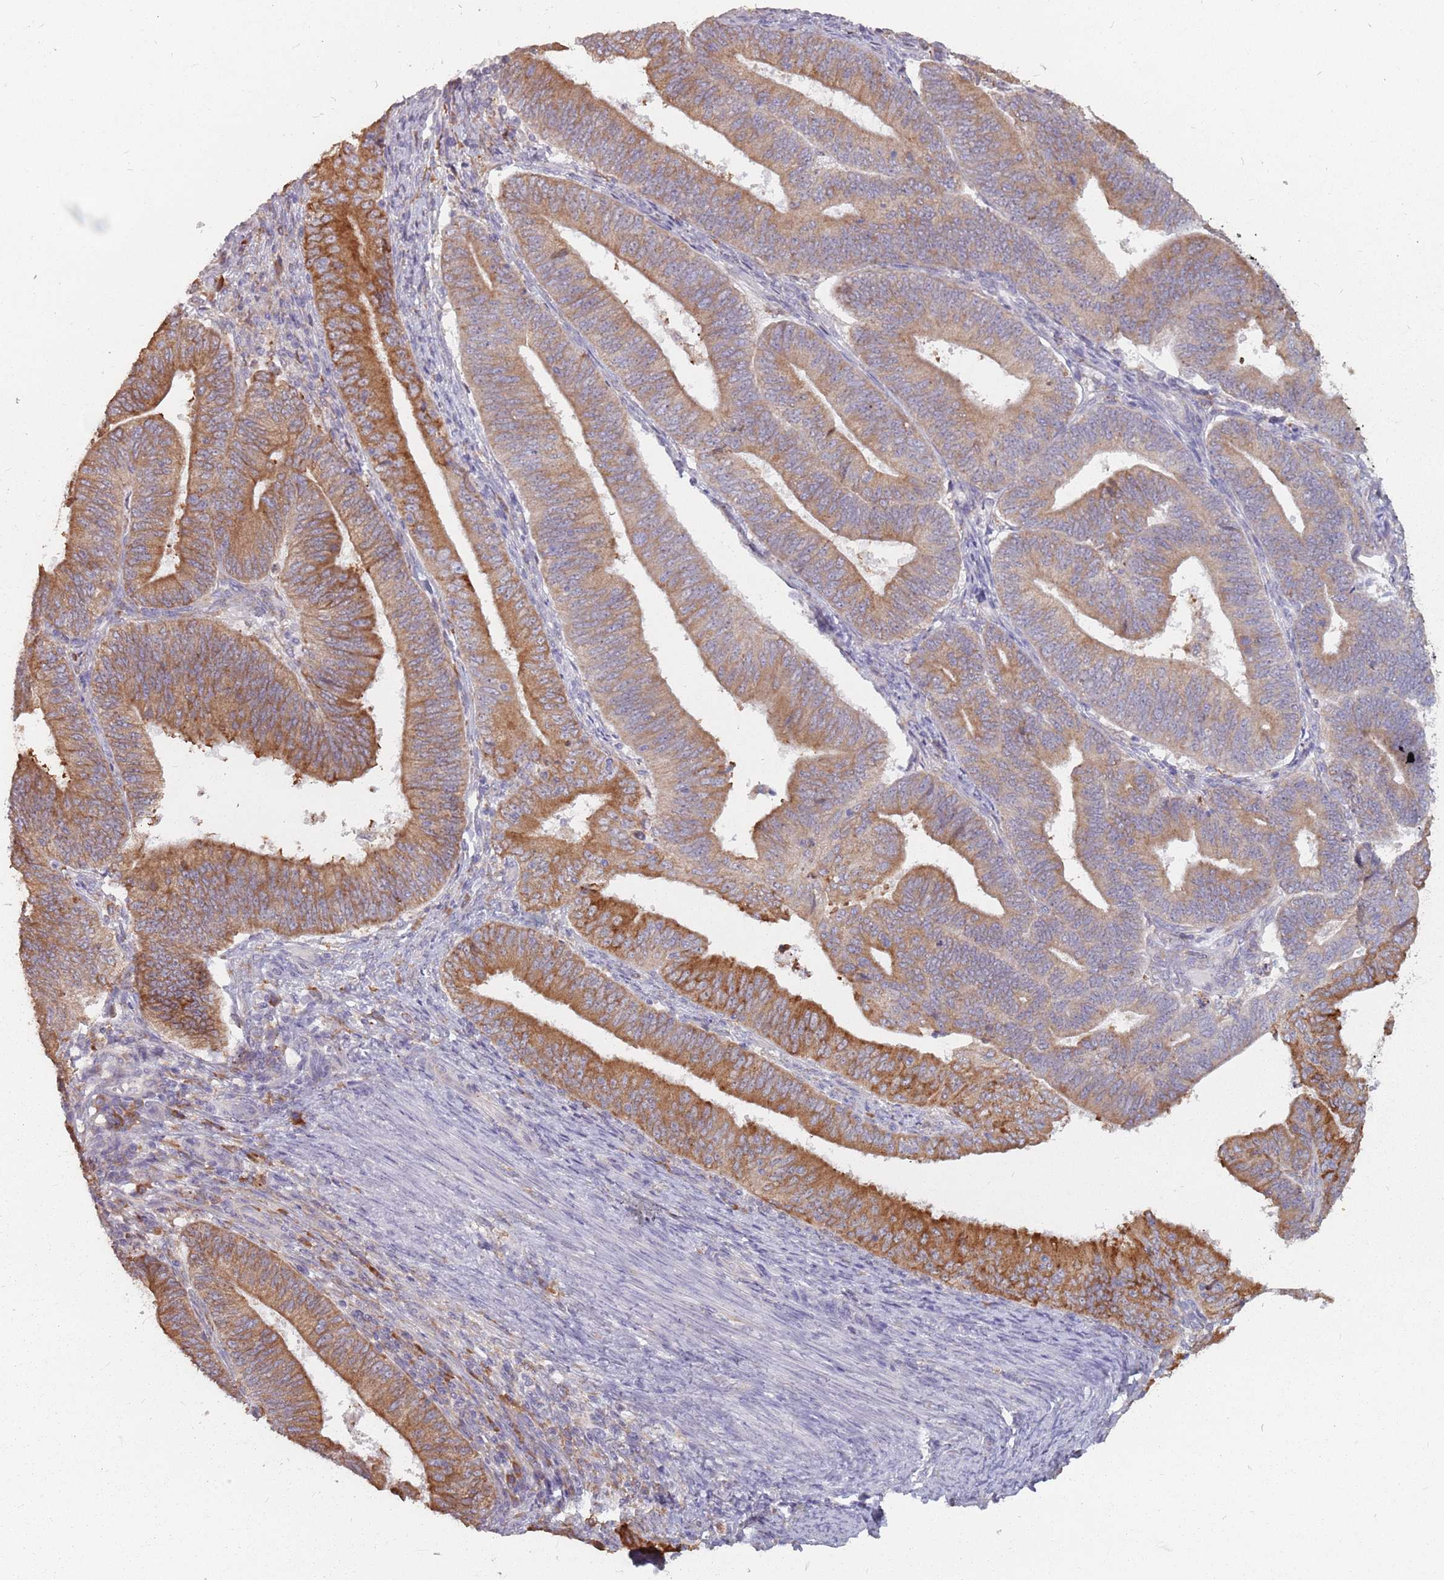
{"staining": {"intensity": "moderate", "quantity": ">75%", "location": "cytoplasmic/membranous"}, "tissue": "endometrial cancer", "cell_type": "Tumor cells", "image_type": "cancer", "snomed": [{"axis": "morphology", "description": "Adenocarcinoma, NOS"}, {"axis": "topography", "description": "Endometrium"}], "caption": "Protein staining exhibits moderate cytoplasmic/membranous expression in about >75% of tumor cells in adenocarcinoma (endometrial).", "gene": "RPS9", "patient": {"sex": "female", "age": 70}}